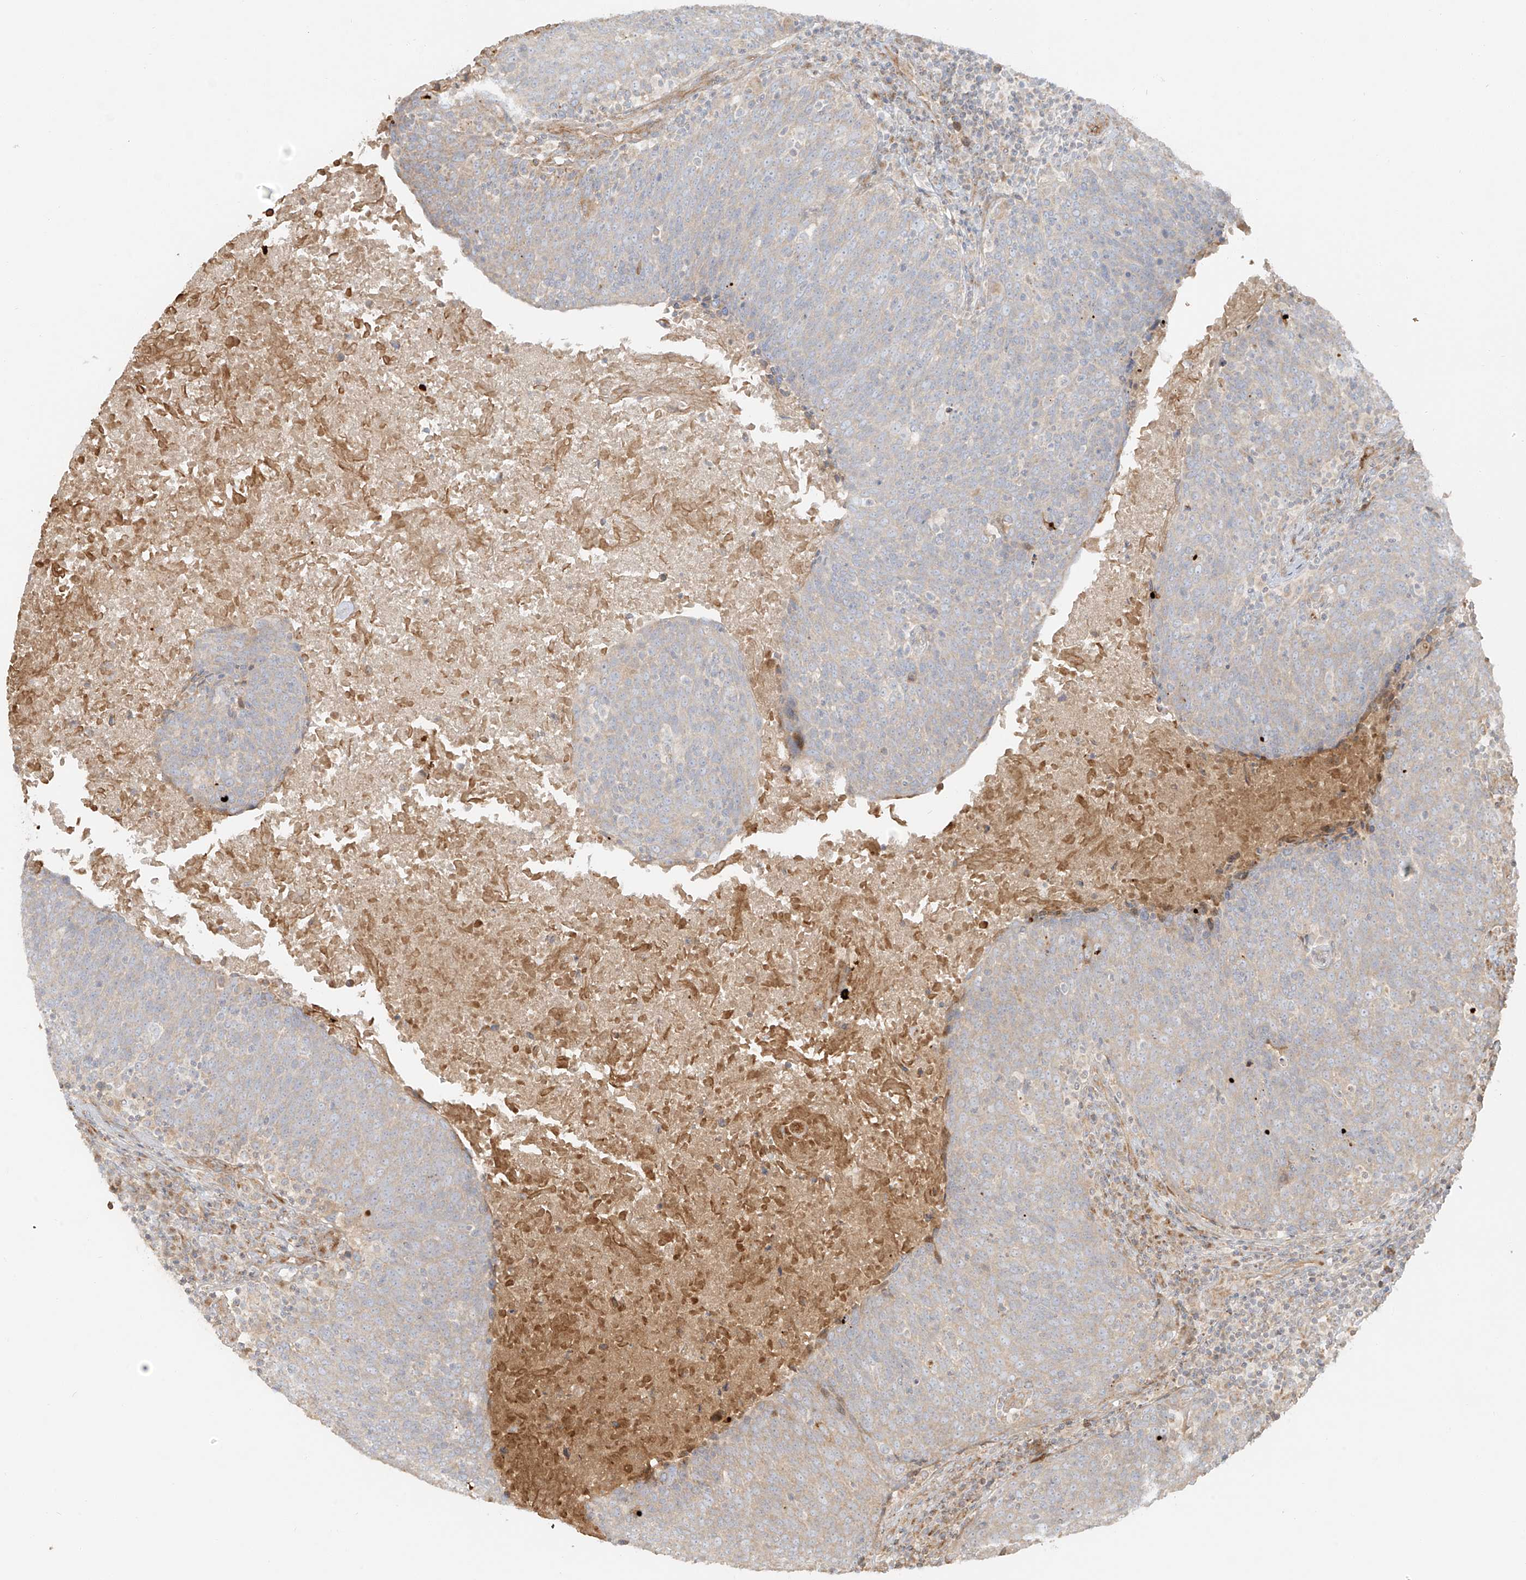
{"staining": {"intensity": "weak", "quantity": "<25%", "location": "cytoplasmic/membranous"}, "tissue": "head and neck cancer", "cell_type": "Tumor cells", "image_type": "cancer", "snomed": [{"axis": "morphology", "description": "Squamous cell carcinoma, NOS"}, {"axis": "morphology", "description": "Squamous cell carcinoma, metastatic, NOS"}, {"axis": "topography", "description": "Lymph node"}, {"axis": "topography", "description": "Head-Neck"}], "caption": "DAB (3,3'-diaminobenzidine) immunohistochemical staining of metastatic squamous cell carcinoma (head and neck) shows no significant expression in tumor cells.", "gene": "MIPEP", "patient": {"sex": "male", "age": 62}}